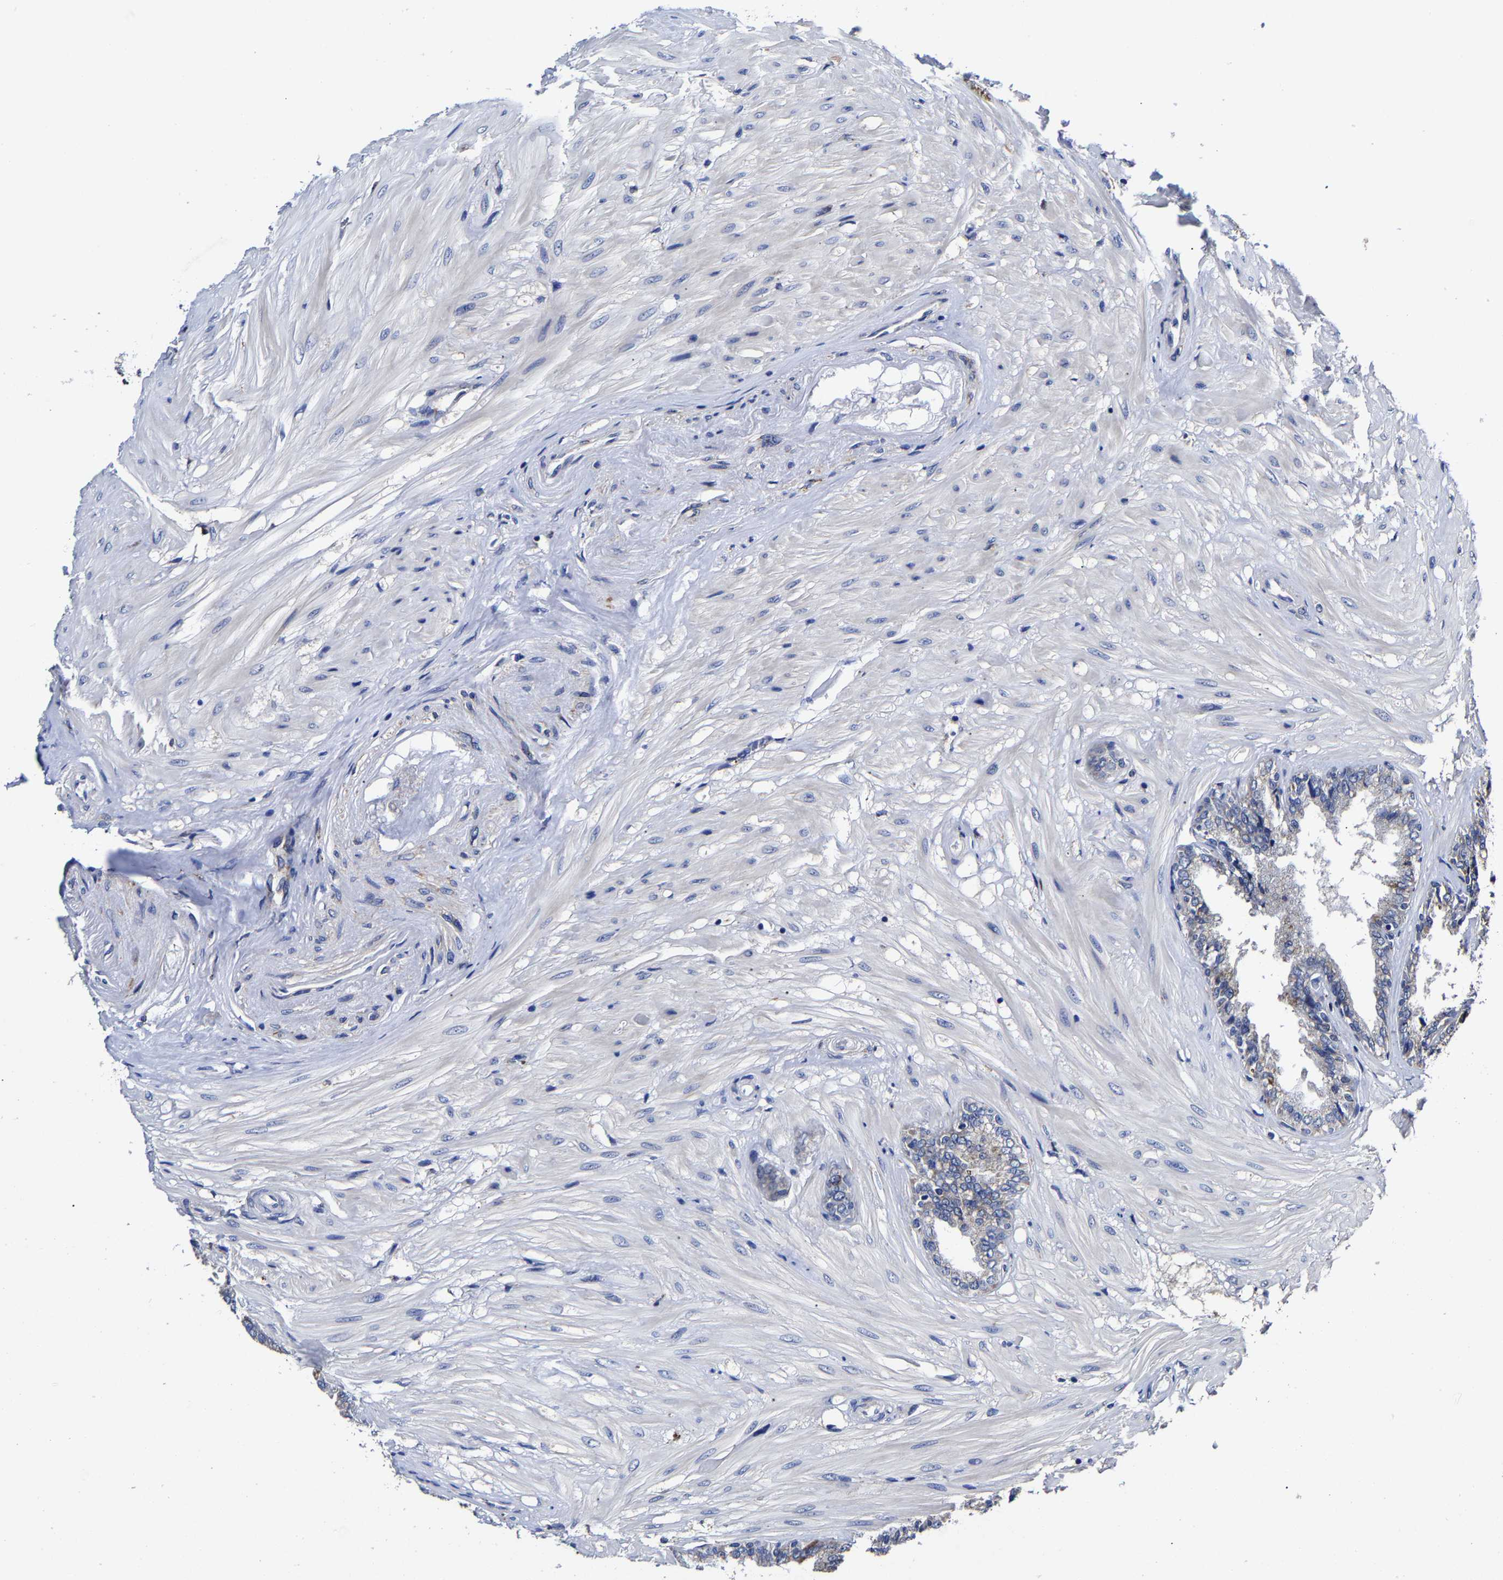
{"staining": {"intensity": "weak", "quantity": "<25%", "location": "cytoplasmic/membranous"}, "tissue": "seminal vesicle", "cell_type": "Glandular cells", "image_type": "normal", "snomed": [{"axis": "morphology", "description": "Normal tissue, NOS"}, {"axis": "topography", "description": "Seminal veicle"}], "caption": "A histopathology image of seminal vesicle stained for a protein demonstrates no brown staining in glandular cells. (Brightfield microscopy of DAB (3,3'-diaminobenzidine) IHC at high magnification).", "gene": "AASS", "patient": {"sex": "male", "age": 46}}